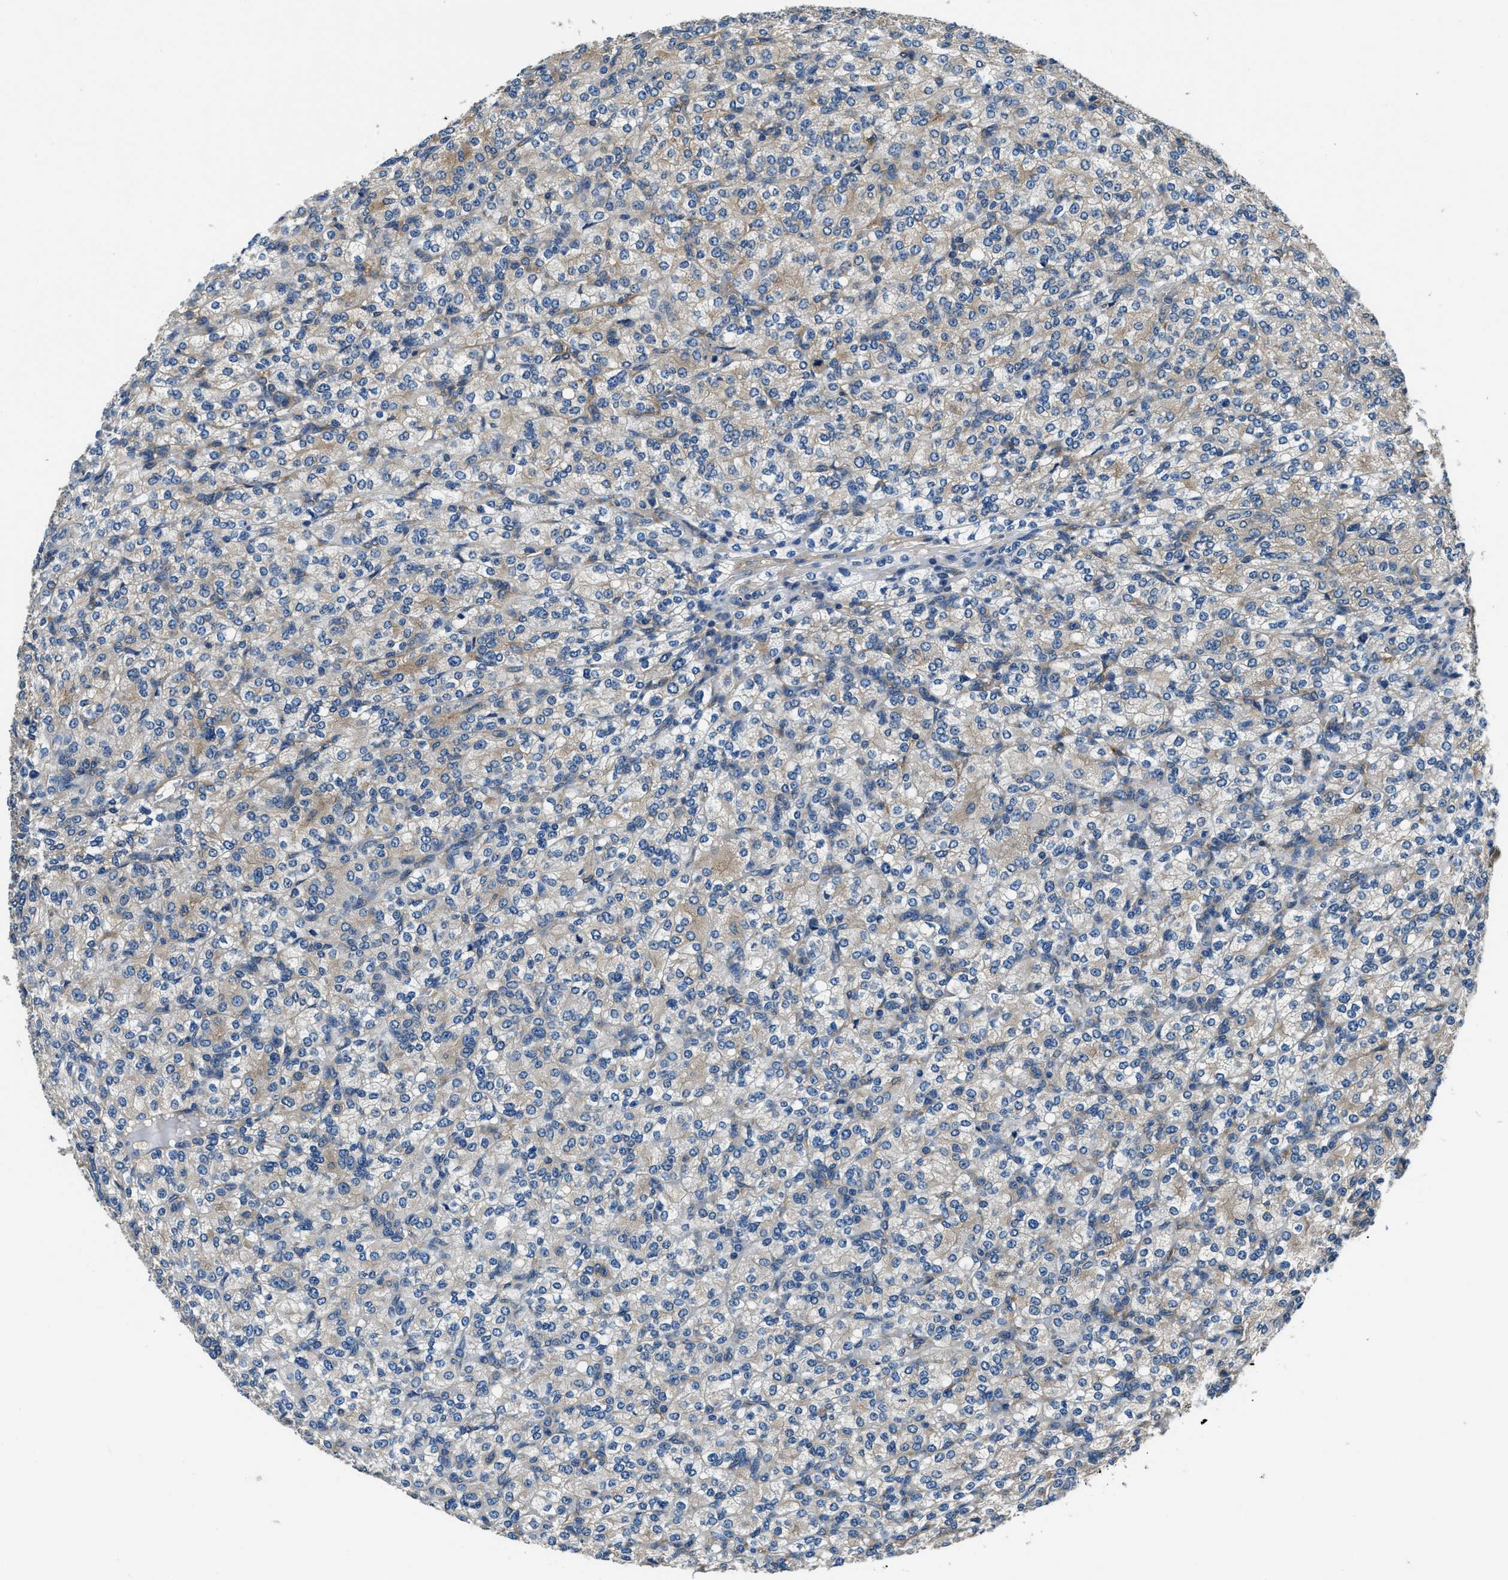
{"staining": {"intensity": "weak", "quantity": "<25%", "location": "cytoplasmic/membranous"}, "tissue": "renal cancer", "cell_type": "Tumor cells", "image_type": "cancer", "snomed": [{"axis": "morphology", "description": "Adenocarcinoma, NOS"}, {"axis": "topography", "description": "Kidney"}], "caption": "Renal adenocarcinoma was stained to show a protein in brown. There is no significant staining in tumor cells.", "gene": "EEA1", "patient": {"sex": "male", "age": 77}}